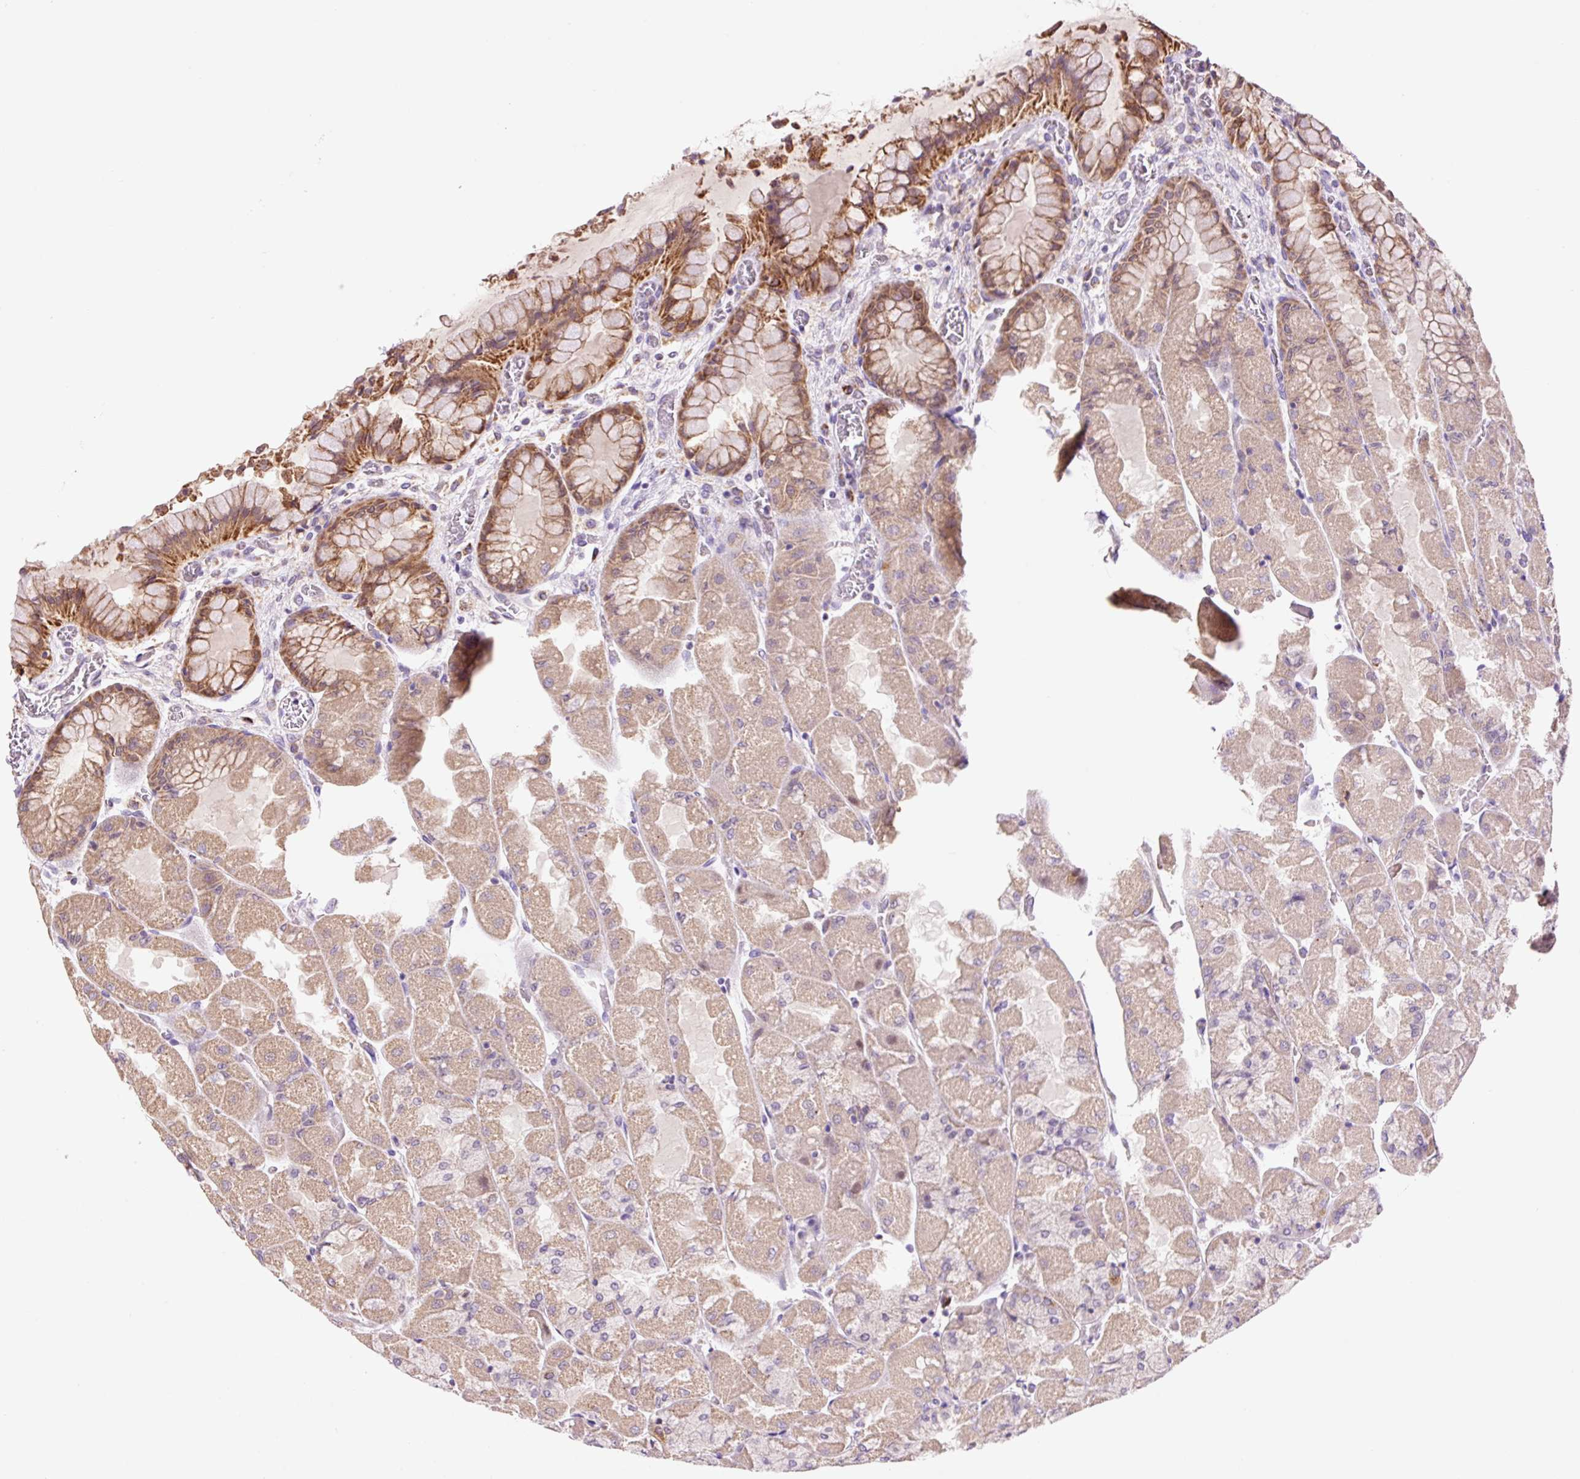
{"staining": {"intensity": "strong", "quantity": "25%-75%", "location": "cytoplasmic/membranous"}, "tissue": "stomach", "cell_type": "Glandular cells", "image_type": "normal", "snomed": [{"axis": "morphology", "description": "Normal tissue, NOS"}, {"axis": "topography", "description": "Stomach"}], "caption": "IHC staining of unremarkable stomach, which exhibits high levels of strong cytoplasmic/membranous positivity in about 25%-75% of glandular cells indicating strong cytoplasmic/membranous protein staining. The staining was performed using DAB (brown) for protein detection and nuclei were counterstained in hematoxylin (blue).", "gene": "PCK2", "patient": {"sex": "female", "age": 61}}